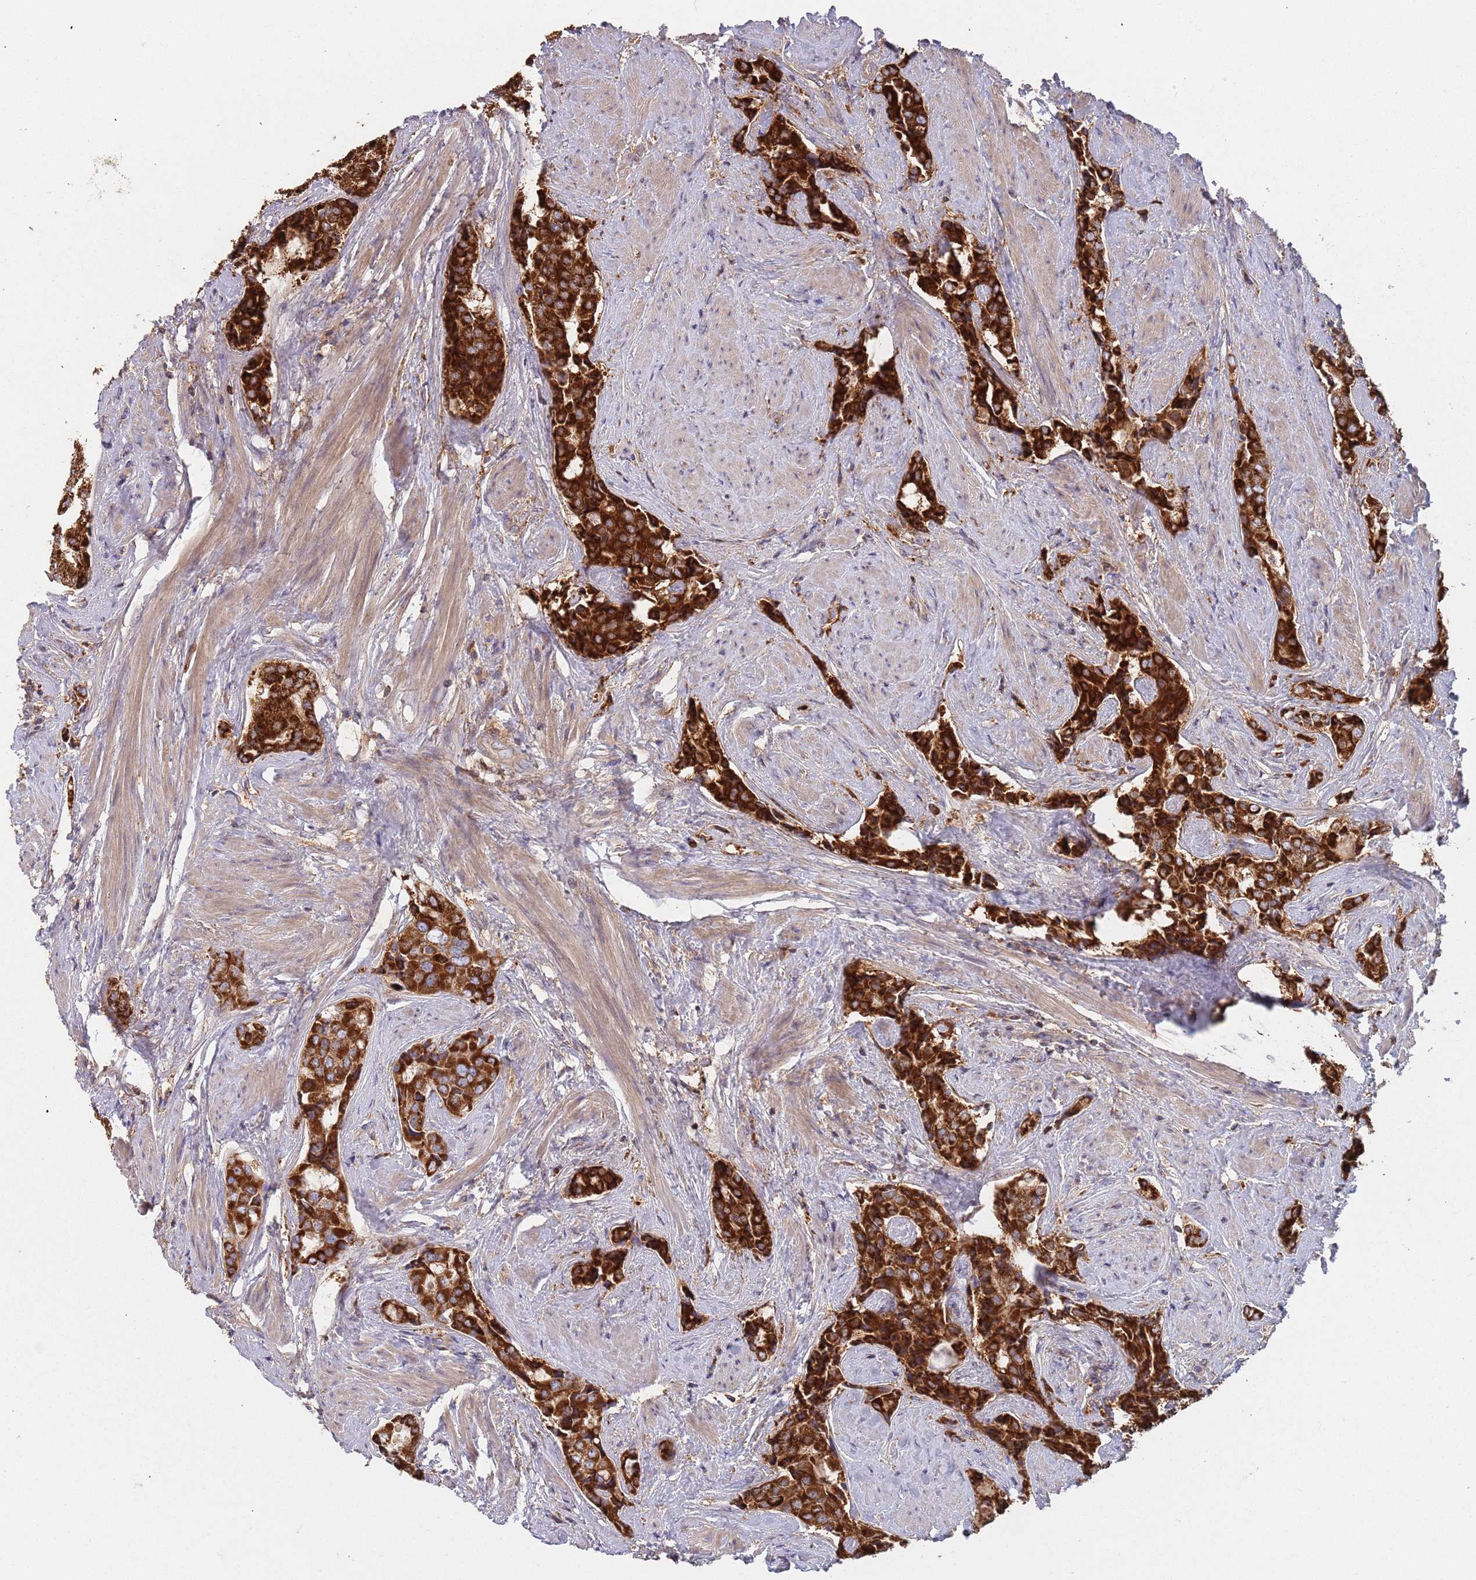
{"staining": {"intensity": "strong", "quantity": ">75%", "location": "cytoplasmic/membranous"}, "tissue": "prostate cancer", "cell_type": "Tumor cells", "image_type": "cancer", "snomed": [{"axis": "morphology", "description": "Adenocarcinoma, High grade"}, {"axis": "topography", "description": "Prostate"}], "caption": "A micrograph showing strong cytoplasmic/membranous staining in about >75% of tumor cells in prostate cancer (high-grade adenocarcinoma), as visualized by brown immunohistochemical staining.", "gene": "GDI2", "patient": {"sex": "male", "age": 71}}